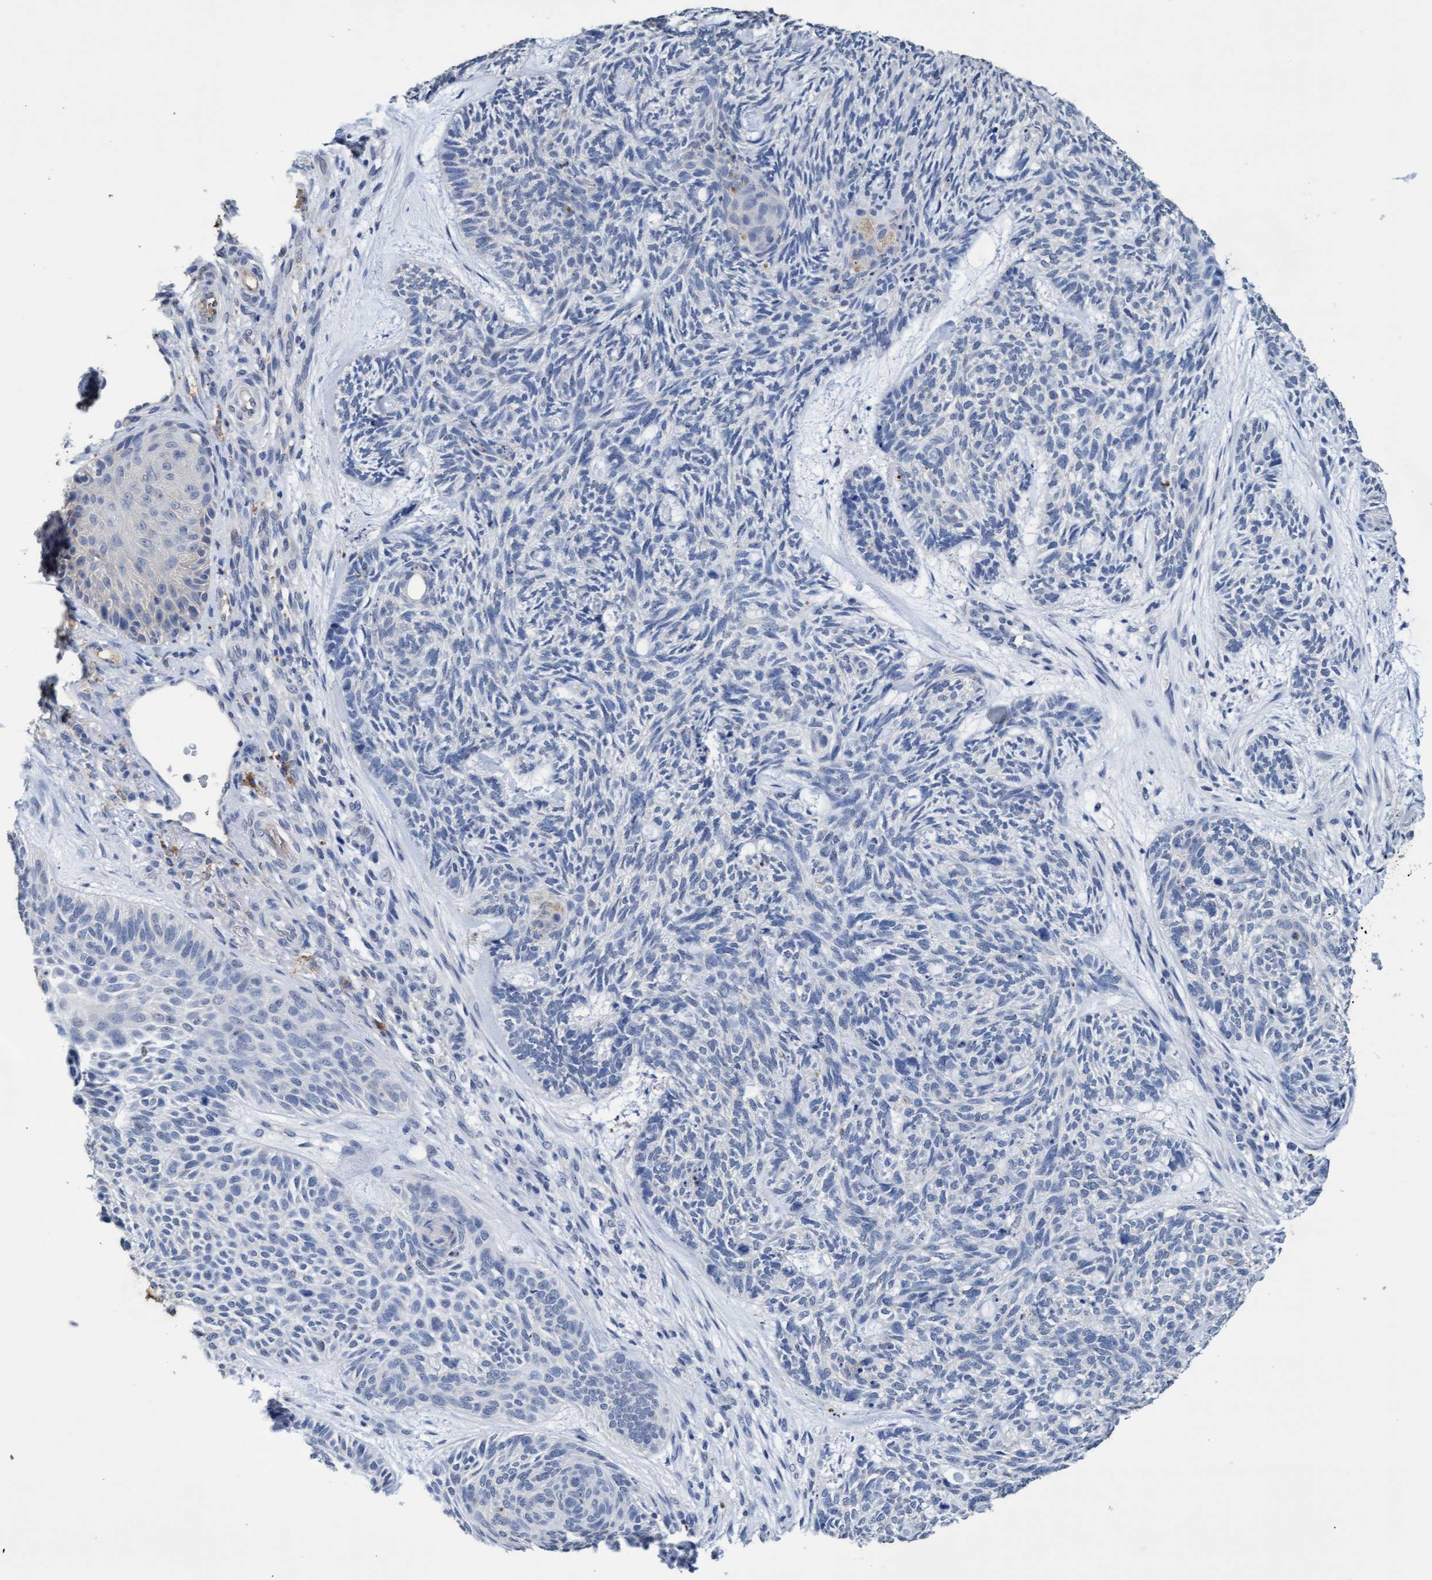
{"staining": {"intensity": "negative", "quantity": "none", "location": "none"}, "tissue": "skin cancer", "cell_type": "Tumor cells", "image_type": "cancer", "snomed": [{"axis": "morphology", "description": "Basal cell carcinoma"}, {"axis": "topography", "description": "Skin"}], "caption": "Skin cancer stained for a protein using immunohistochemistry exhibits no expression tumor cells.", "gene": "GPR39", "patient": {"sex": "male", "age": 55}}